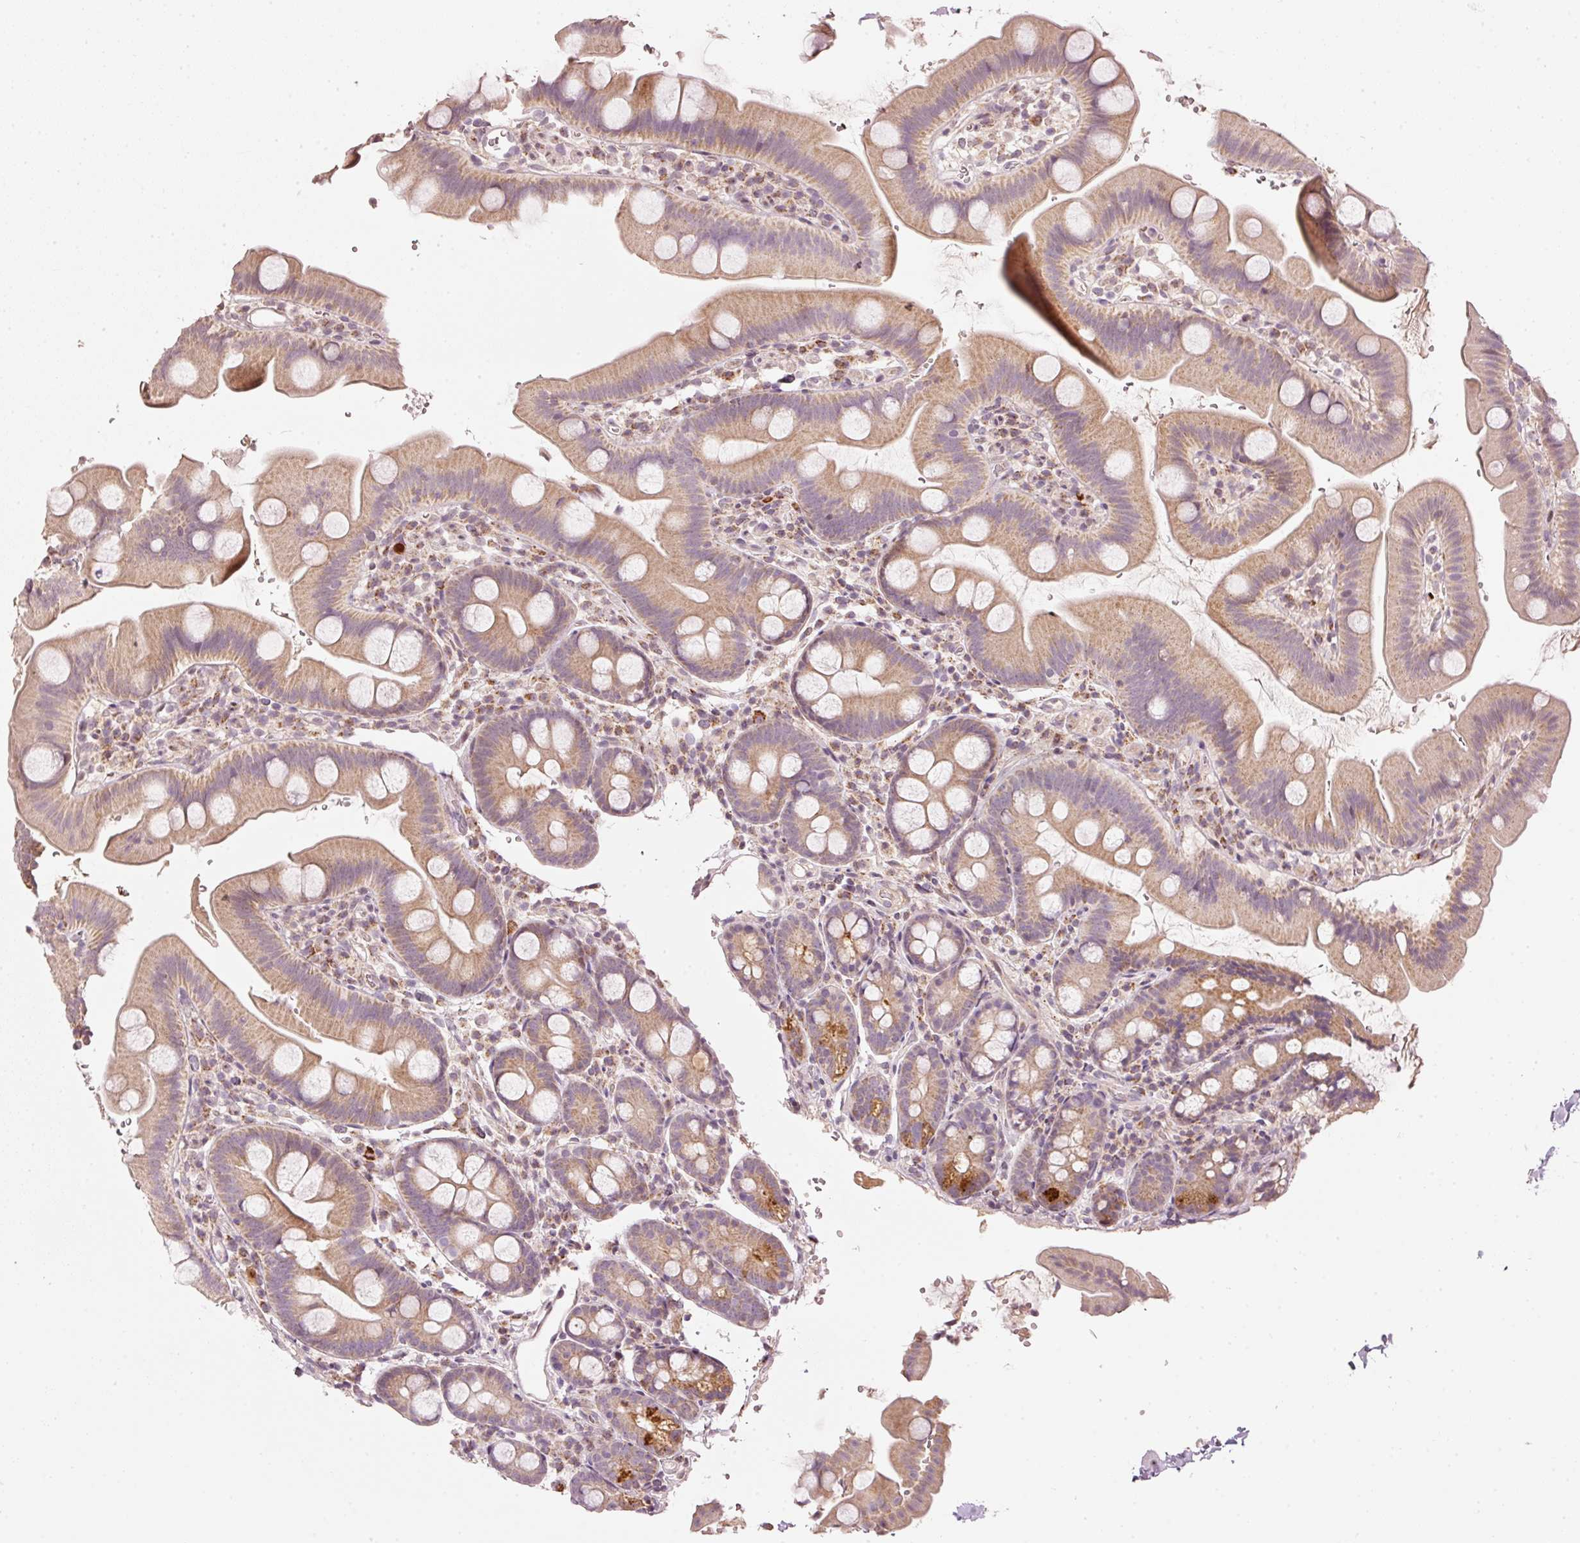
{"staining": {"intensity": "moderate", "quantity": "25%-75%", "location": "cytoplasmic/membranous"}, "tissue": "small intestine", "cell_type": "Glandular cells", "image_type": "normal", "snomed": [{"axis": "morphology", "description": "Normal tissue, NOS"}, {"axis": "topography", "description": "Small intestine"}], "caption": "Glandular cells display moderate cytoplasmic/membranous staining in approximately 25%-75% of cells in normal small intestine. (DAB (3,3'-diaminobenzidine) = brown stain, brightfield microscopy at high magnification).", "gene": "TOB2", "patient": {"sex": "female", "age": 68}}